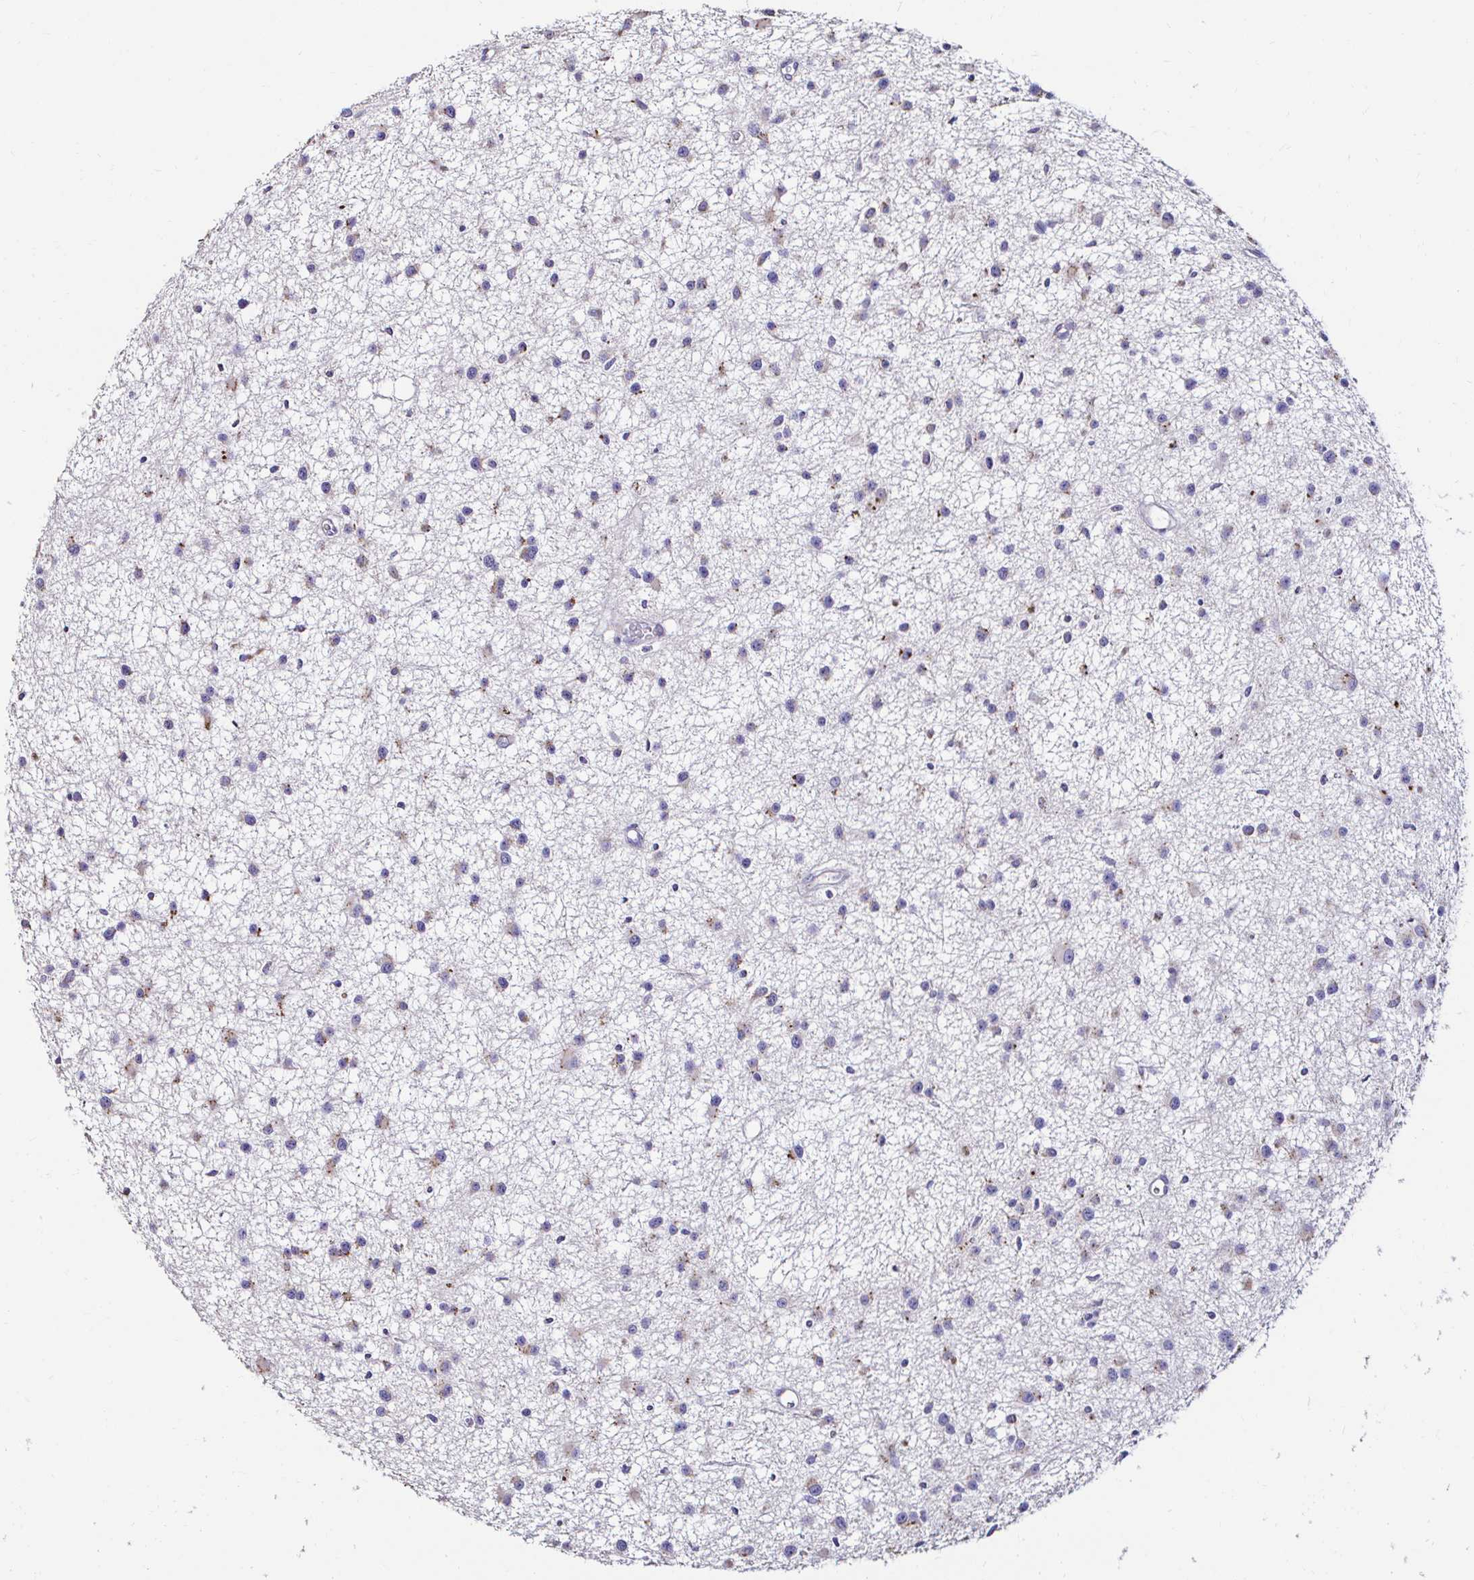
{"staining": {"intensity": "negative", "quantity": "none", "location": "none"}, "tissue": "glioma", "cell_type": "Tumor cells", "image_type": "cancer", "snomed": [{"axis": "morphology", "description": "Glioma, malignant, Low grade"}, {"axis": "topography", "description": "Brain"}], "caption": "Tumor cells show no significant protein expression in malignant low-grade glioma.", "gene": "GALNS", "patient": {"sex": "male", "age": 43}}